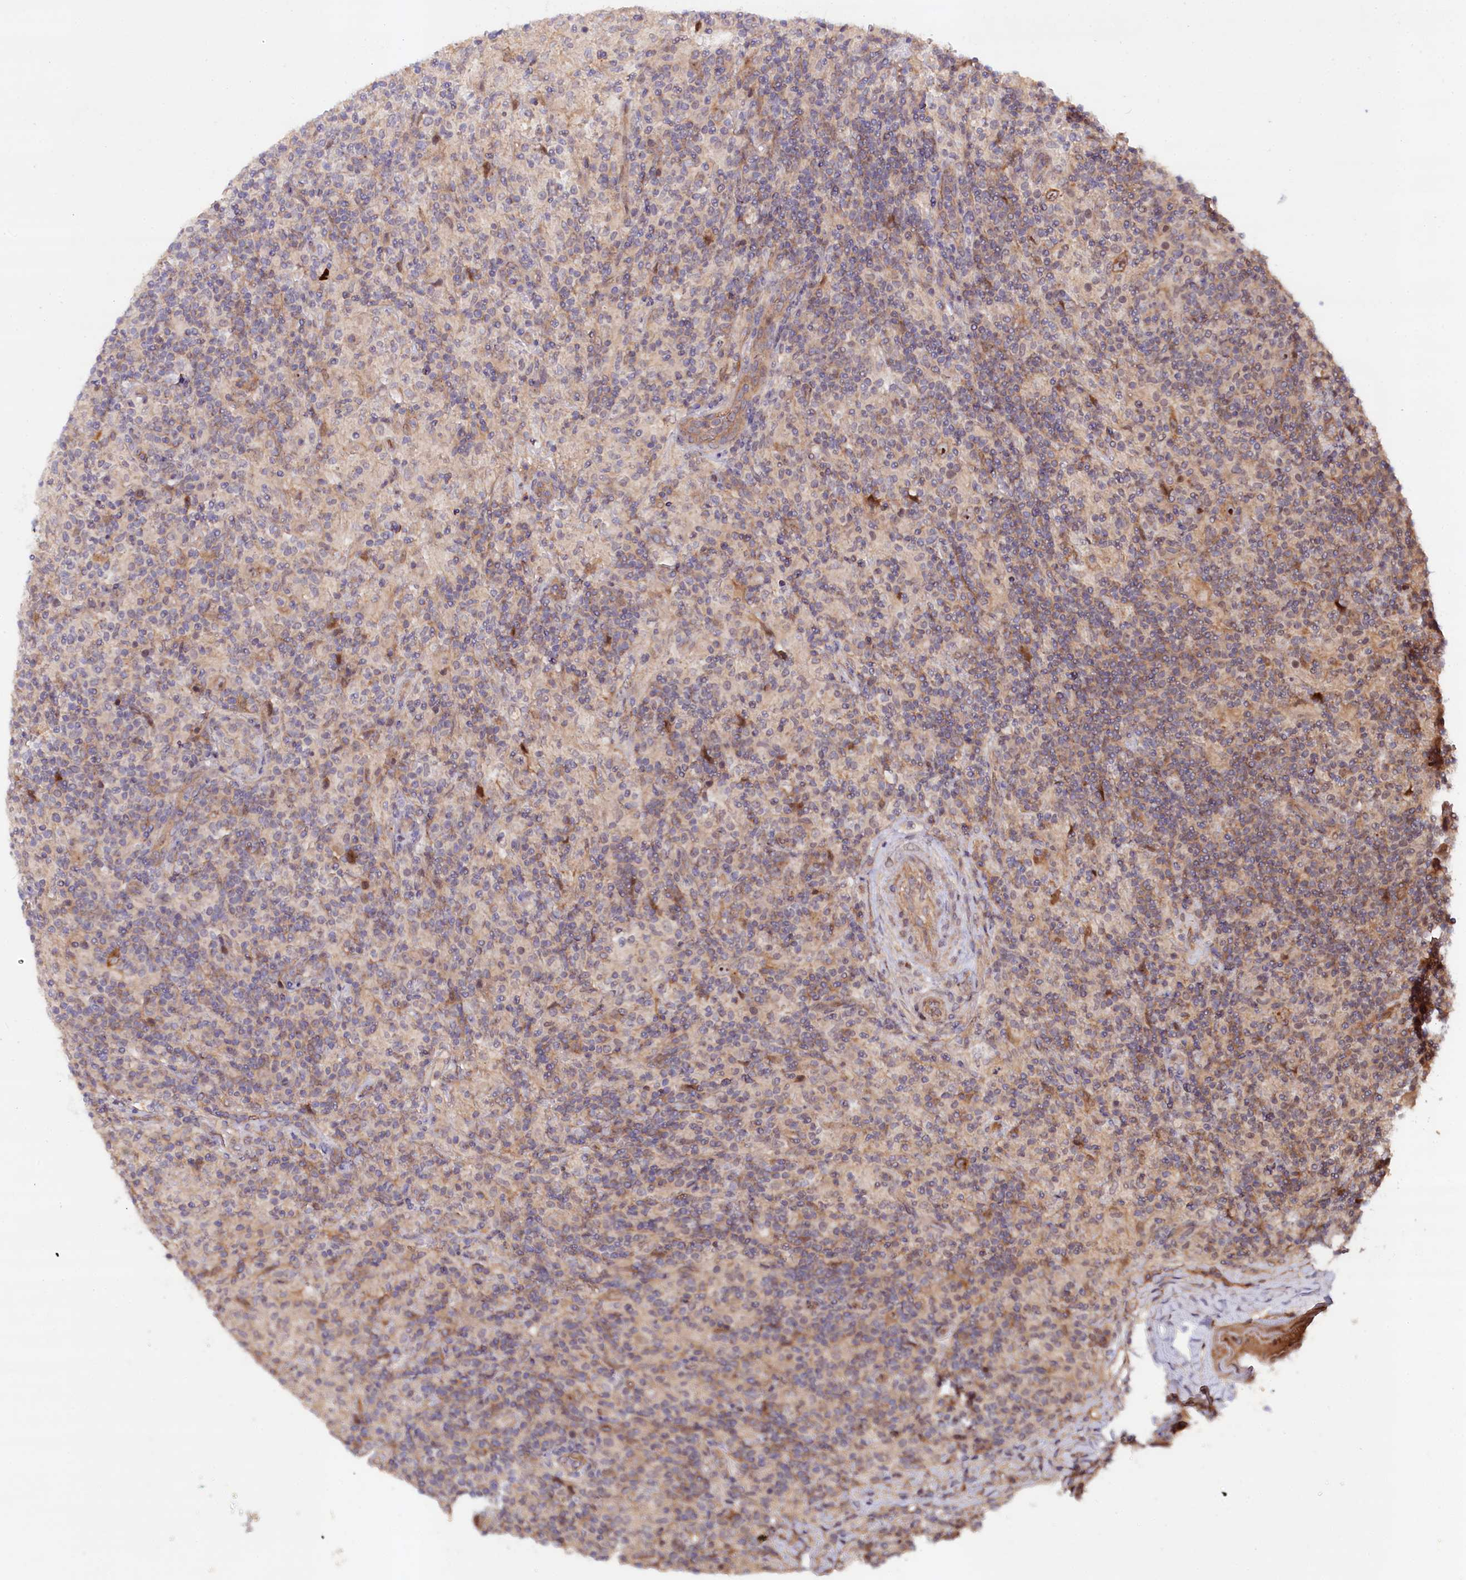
{"staining": {"intensity": "moderate", "quantity": "25%-75%", "location": "cytoplasmic/membranous,nuclear"}, "tissue": "lymphoma", "cell_type": "Tumor cells", "image_type": "cancer", "snomed": [{"axis": "morphology", "description": "Hodgkin's disease, NOS"}, {"axis": "topography", "description": "Lymph node"}], "caption": "Lymphoma stained with a brown dye reveals moderate cytoplasmic/membranous and nuclear positive expression in approximately 25%-75% of tumor cells.", "gene": "NEDD1", "patient": {"sex": "male", "age": 70}}